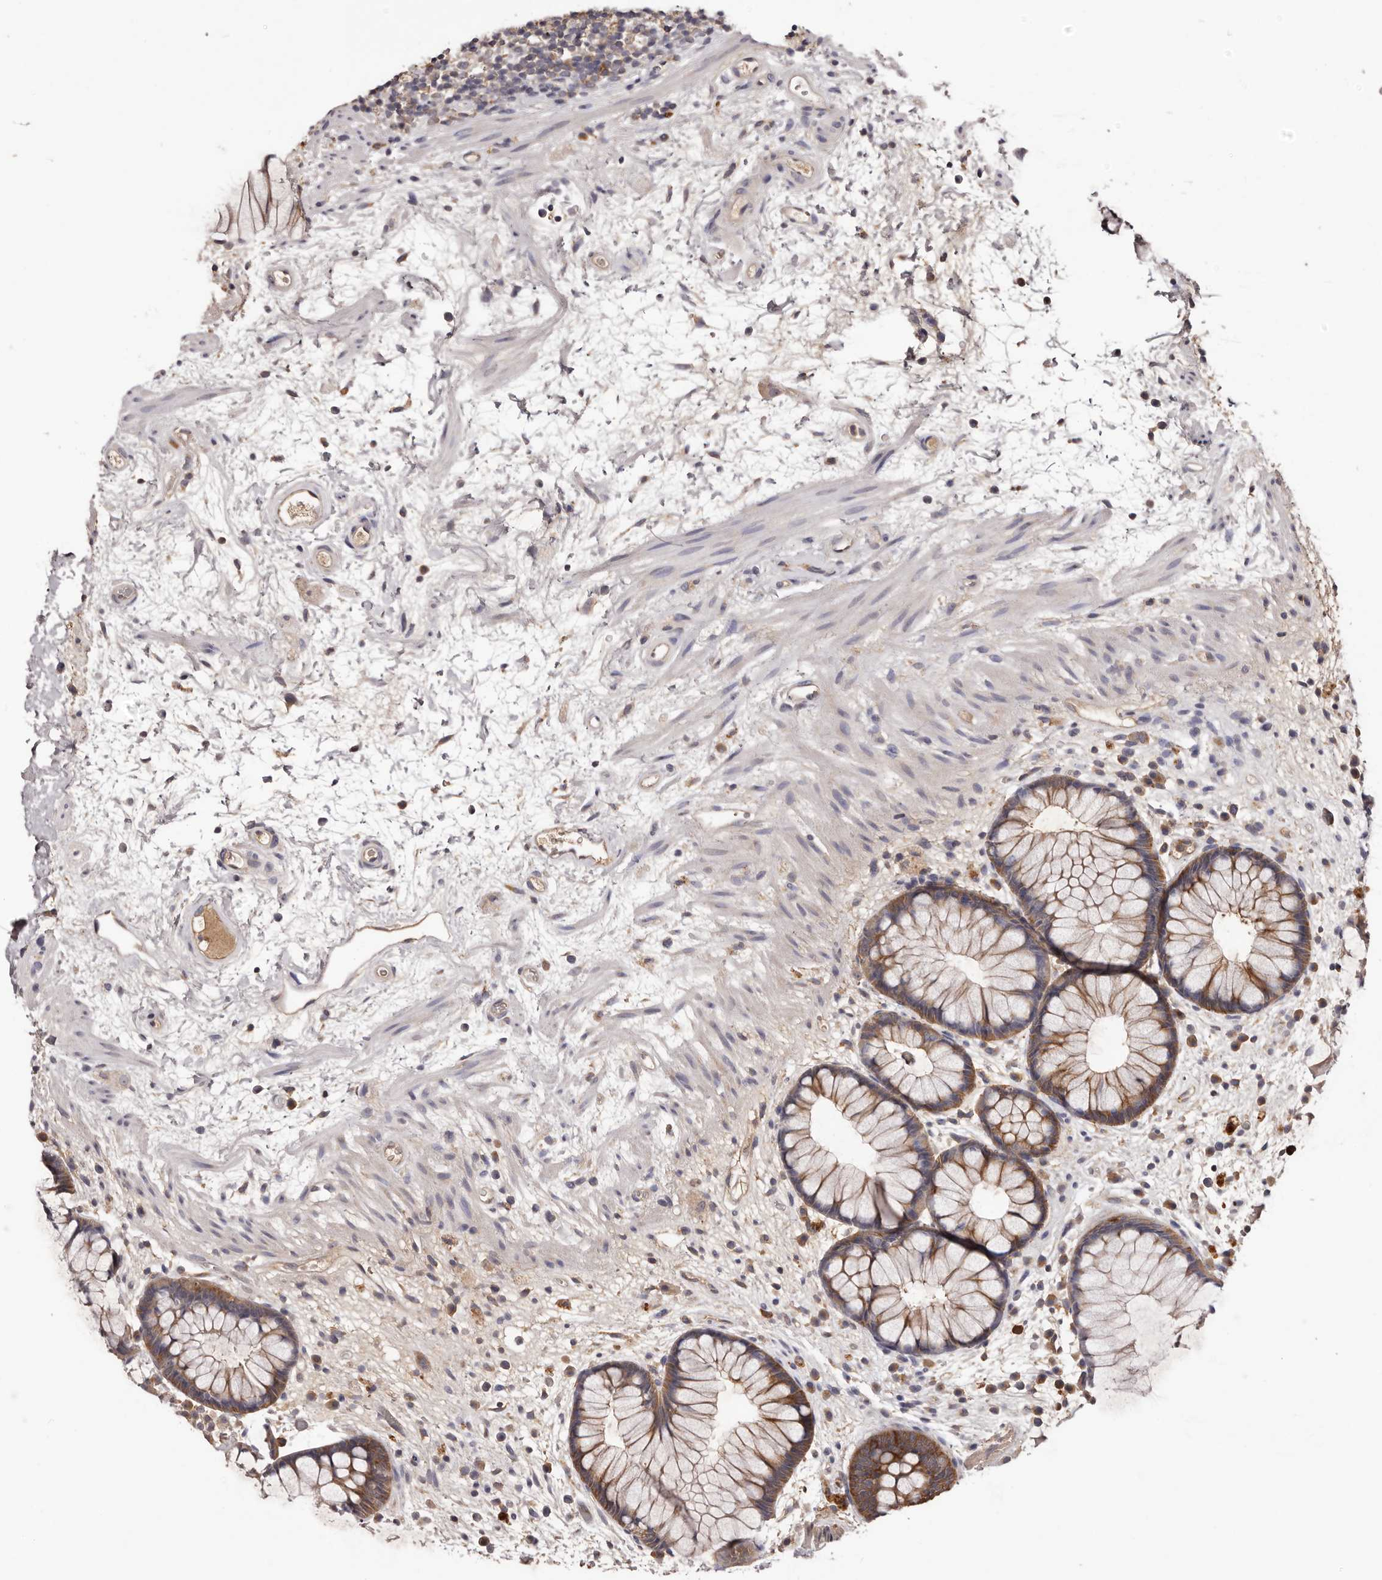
{"staining": {"intensity": "moderate", "quantity": ">75%", "location": "cytoplasmic/membranous"}, "tissue": "rectum", "cell_type": "Glandular cells", "image_type": "normal", "snomed": [{"axis": "morphology", "description": "Normal tissue, NOS"}, {"axis": "topography", "description": "Rectum"}], "caption": "Brown immunohistochemical staining in normal rectum exhibits moderate cytoplasmic/membranous staining in approximately >75% of glandular cells.", "gene": "LTV1", "patient": {"sex": "male", "age": 51}}